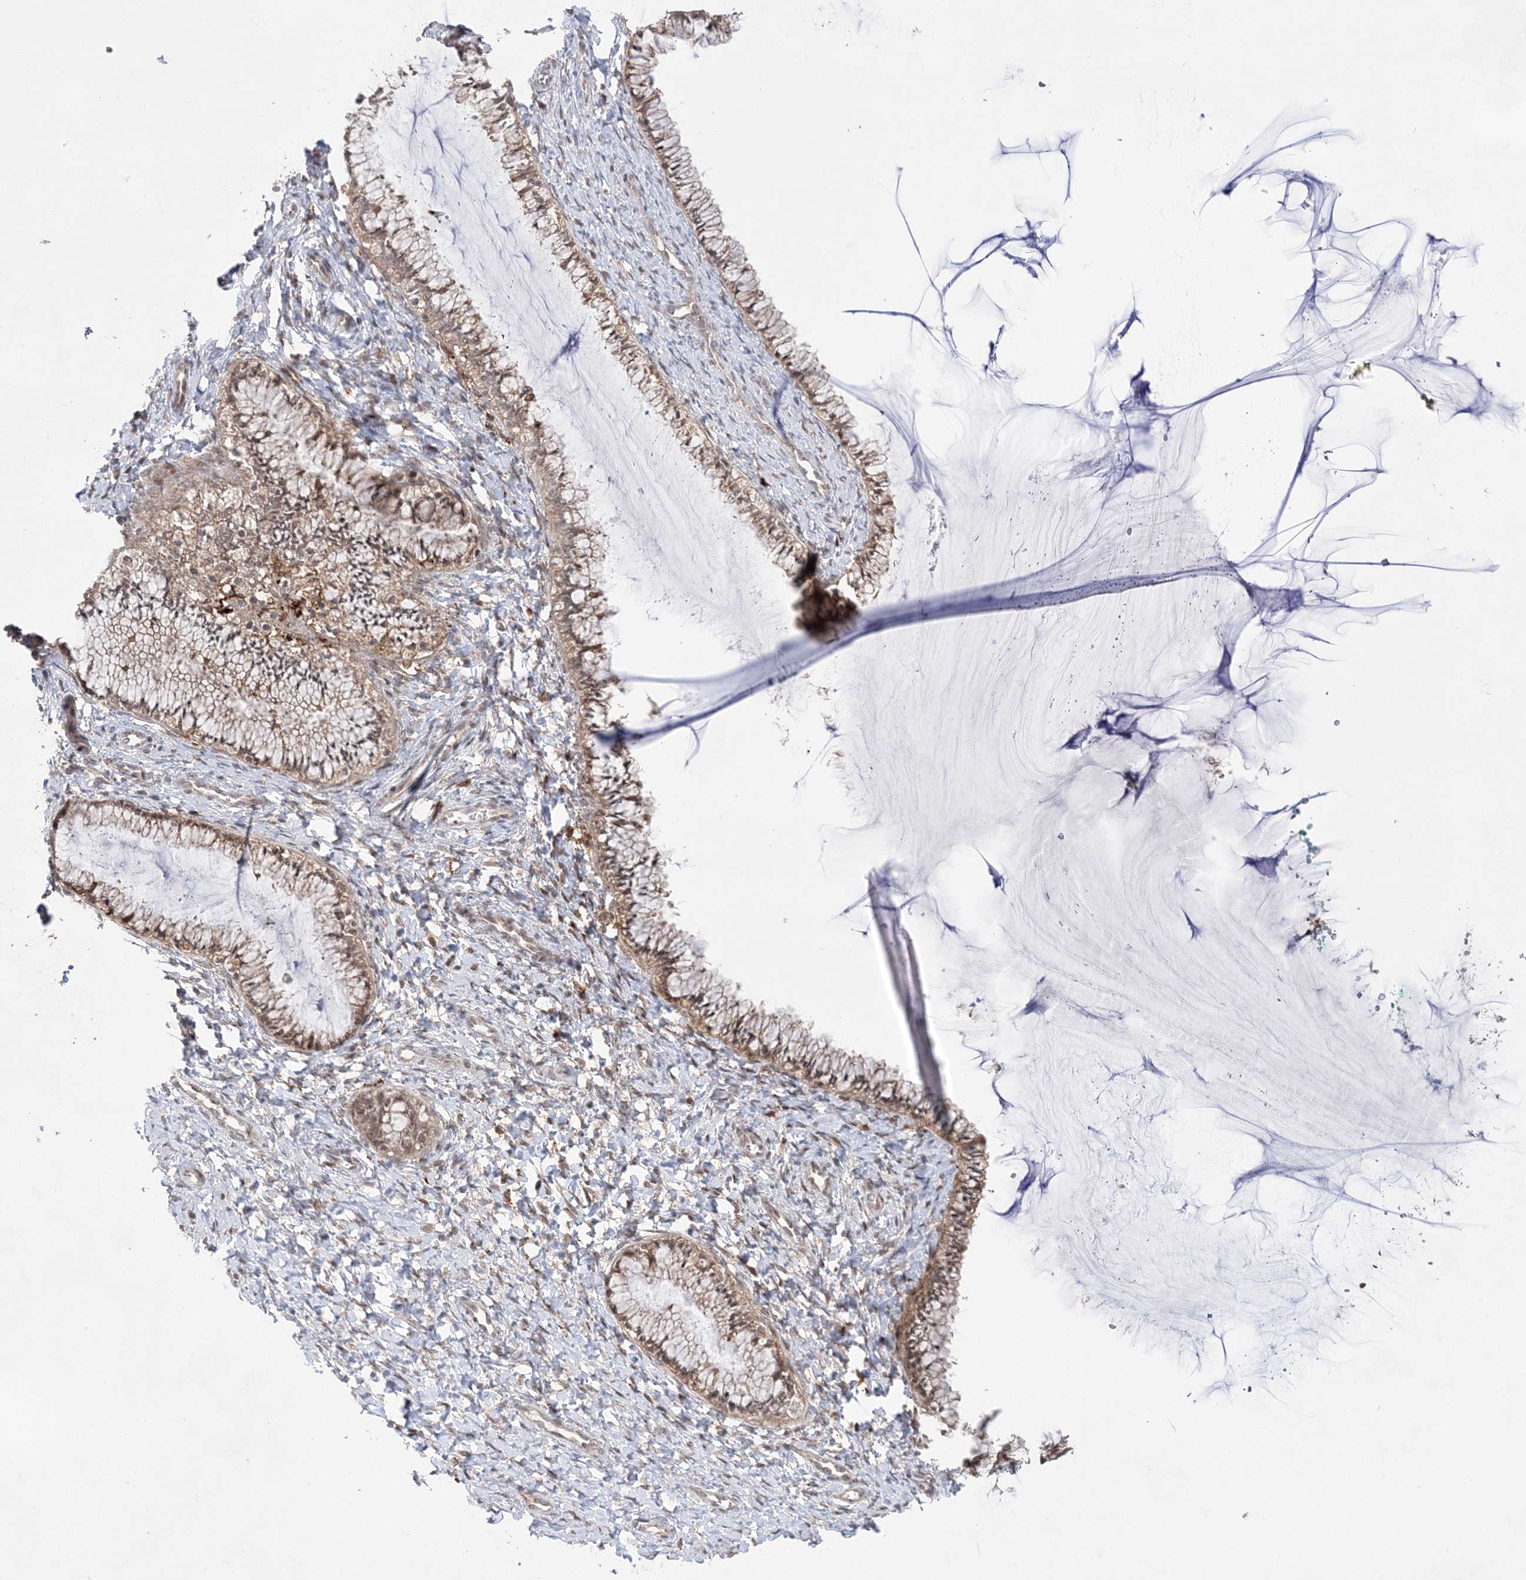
{"staining": {"intensity": "moderate", "quantity": ">75%", "location": "cytoplasmic/membranous"}, "tissue": "cervix", "cell_type": "Glandular cells", "image_type": "normal", "snomed": [{"axis": "morphology", "description": "Normal tissue, NOS"}, {"axis": "morphology", "description": "Adenocarcinoma, NOS"}, {"axis": "topography", "description": "Cervix"}], "caption": "This image shows benign cervix stained with immunohistochemistry to label a protein in brown. The cytoplasmic/membranous of glandular cells show moderate positivity for the protein. Nuclei are counter-stained blue.", "gene": "ANAPC15", "patient": {"sex": "female", "age": 29}}